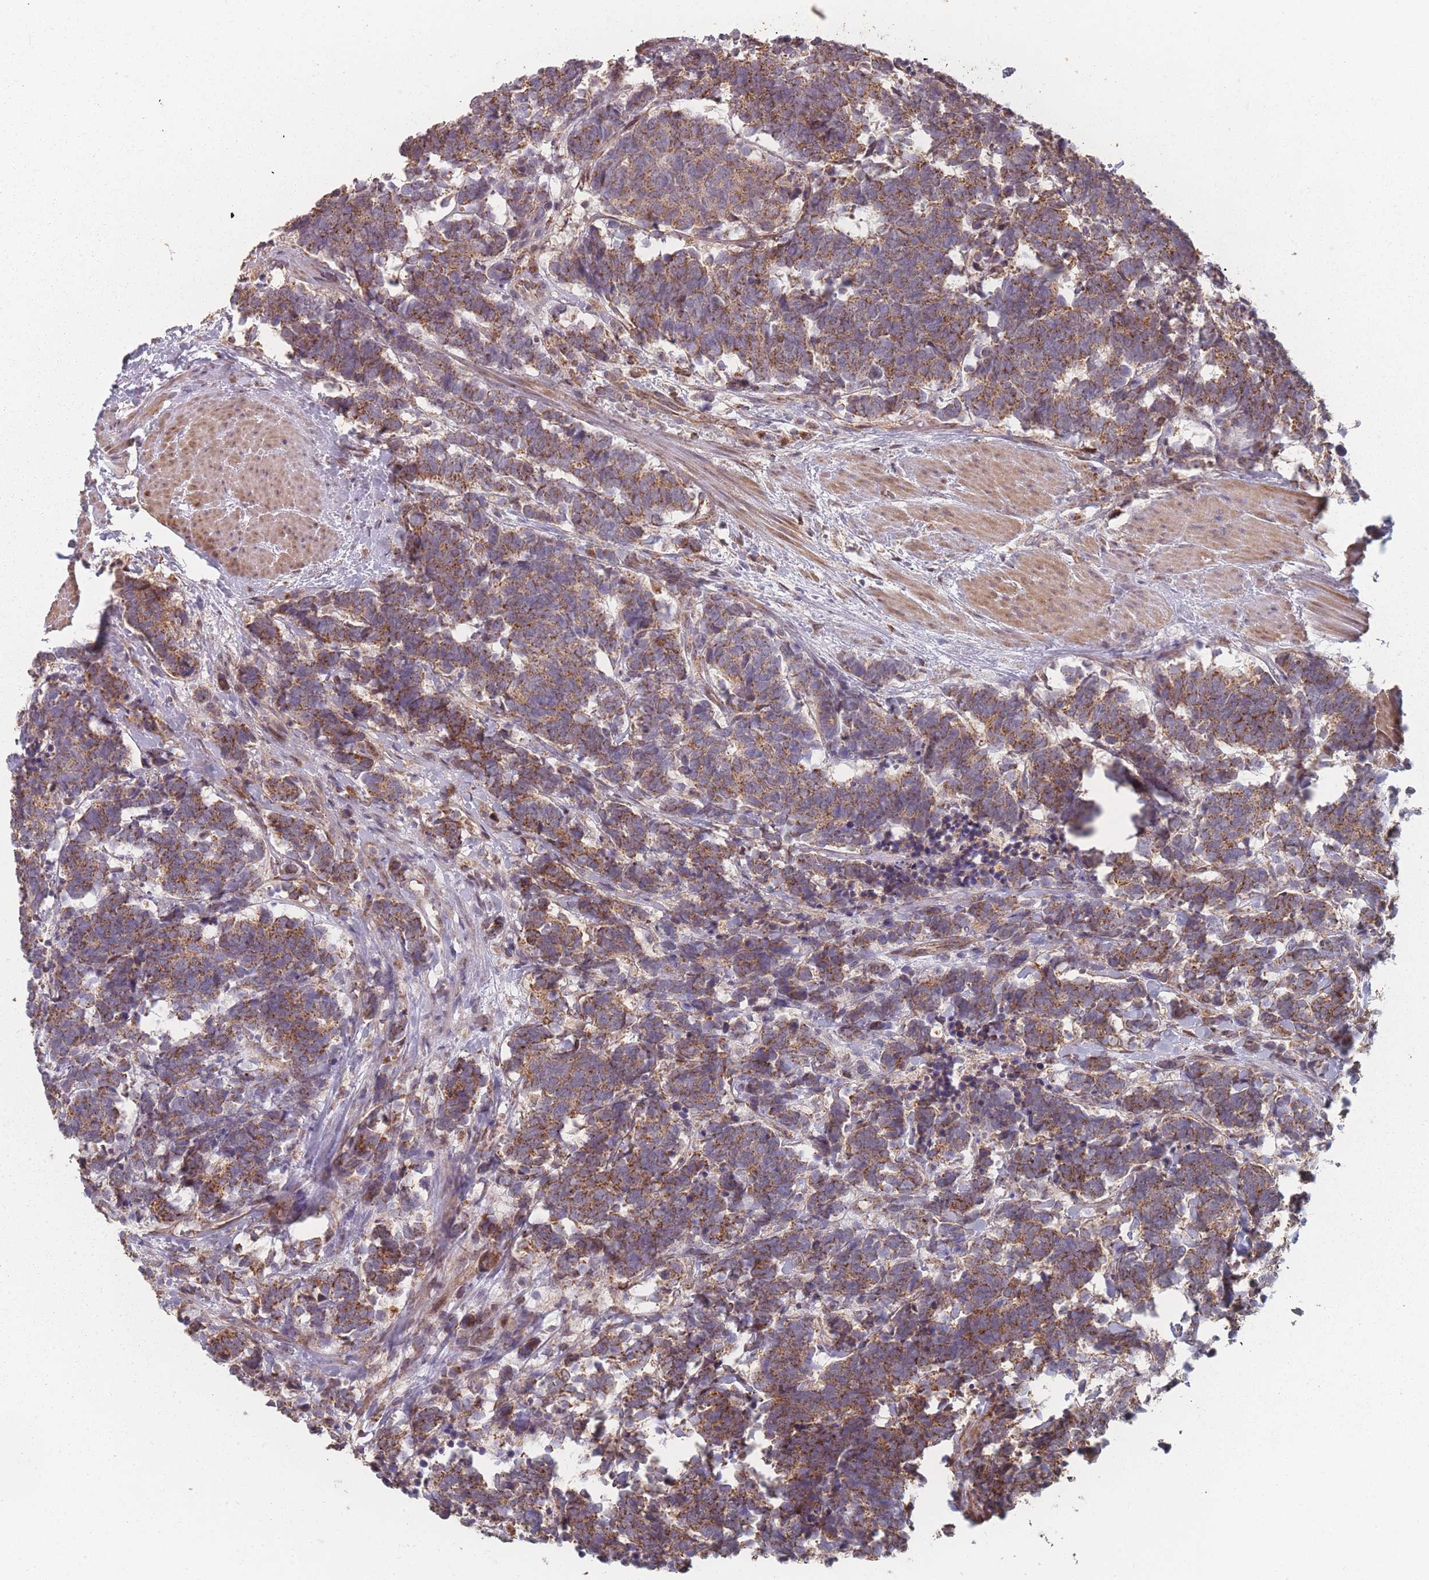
{"staining": {"intensity": "moderate", "quantity": ">75%", "location": "cytoplasmic/membranous"}, "tissue": "carcinoid", "cell_type": "Tumor cells", "image_type": "cancer", "snomed": [{"axis": "morphology", "description": "Carcinoma, NOS"}, {"axis": "morphology", "description": "Carcinoid, malignant, NOS"}, {"axis": "topography", "description": "Prostate"}], "caption": "This image exhibits immunohistochemistry staining of carcinoid, with medium moderate cytoplasmic/membranous expression in approximately >75% of tumor cells.", "gene": "PSMB3", "patient": {"sex": "male", "age": 57}}